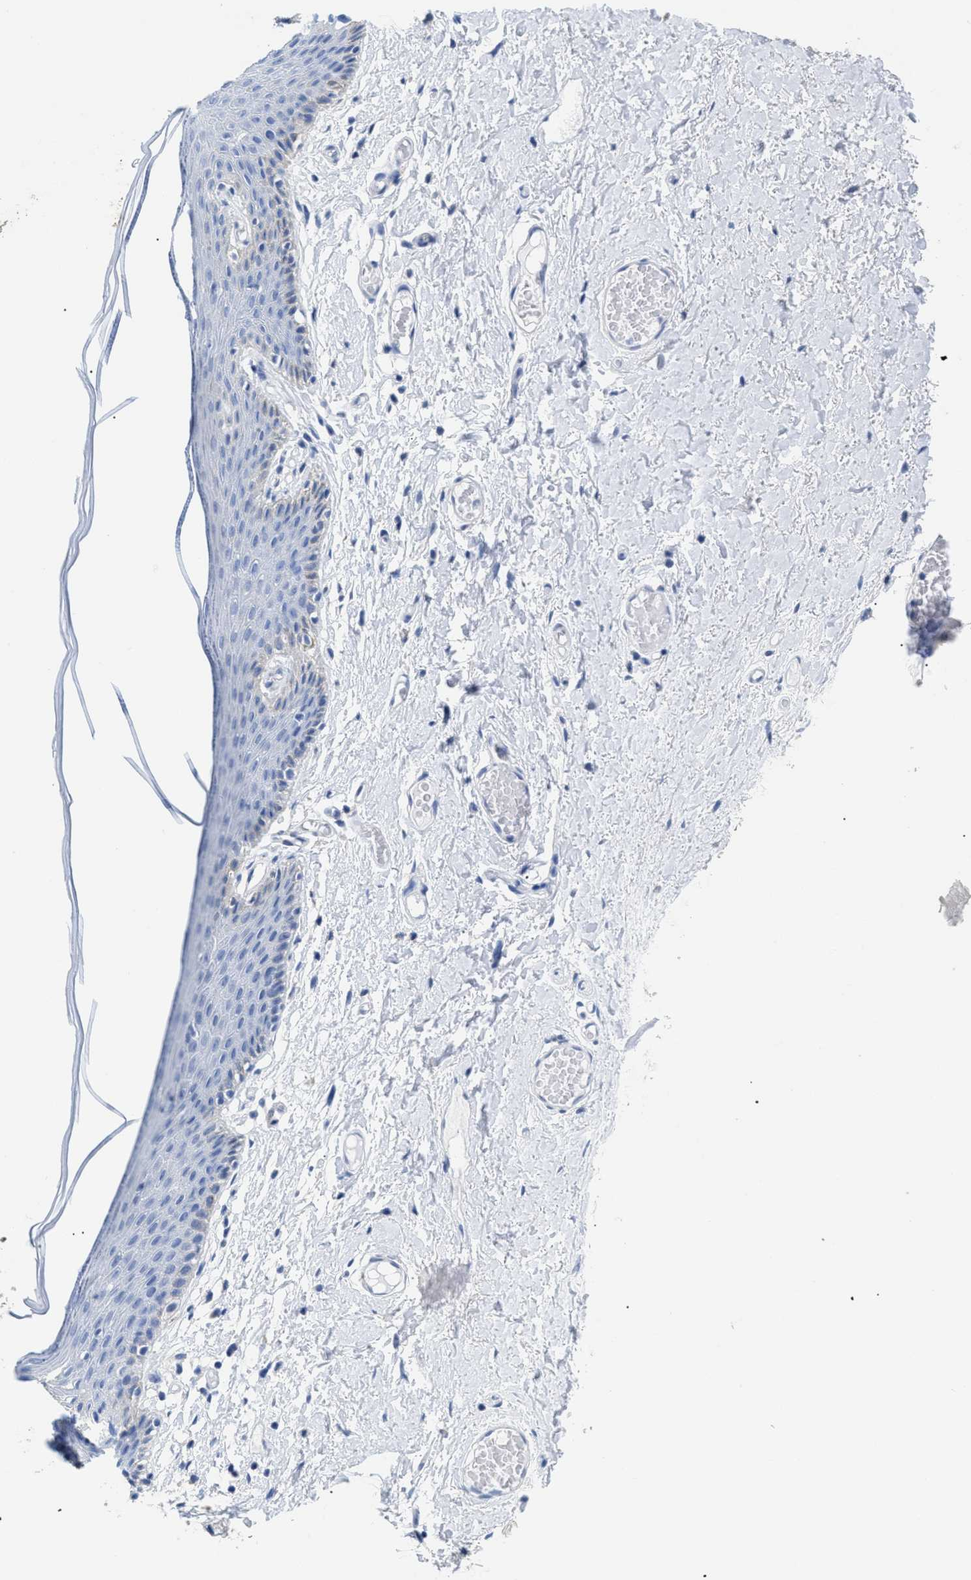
{"staining": {"intensity": "moderate", "quantity": "<25%", "location": "cytoplasmic/membranous"}, "tissue": "skin", "cell_type": "Epidermal cells", "image_type": "normal", "snomed": [{"axis": "morphology", "description": "Normal tissue, NOS"}, {"axis": "topography", "description": "Vulva"}], "caption": "IHC image of unremarkable skin stained for a protein (brown), which exhibits low levels of moderate cytoplasmic/membranous expression in approximately <25% of epidermal cells.", "gene": "DLC1", "patient": {"sex": "female", "age": 54}}